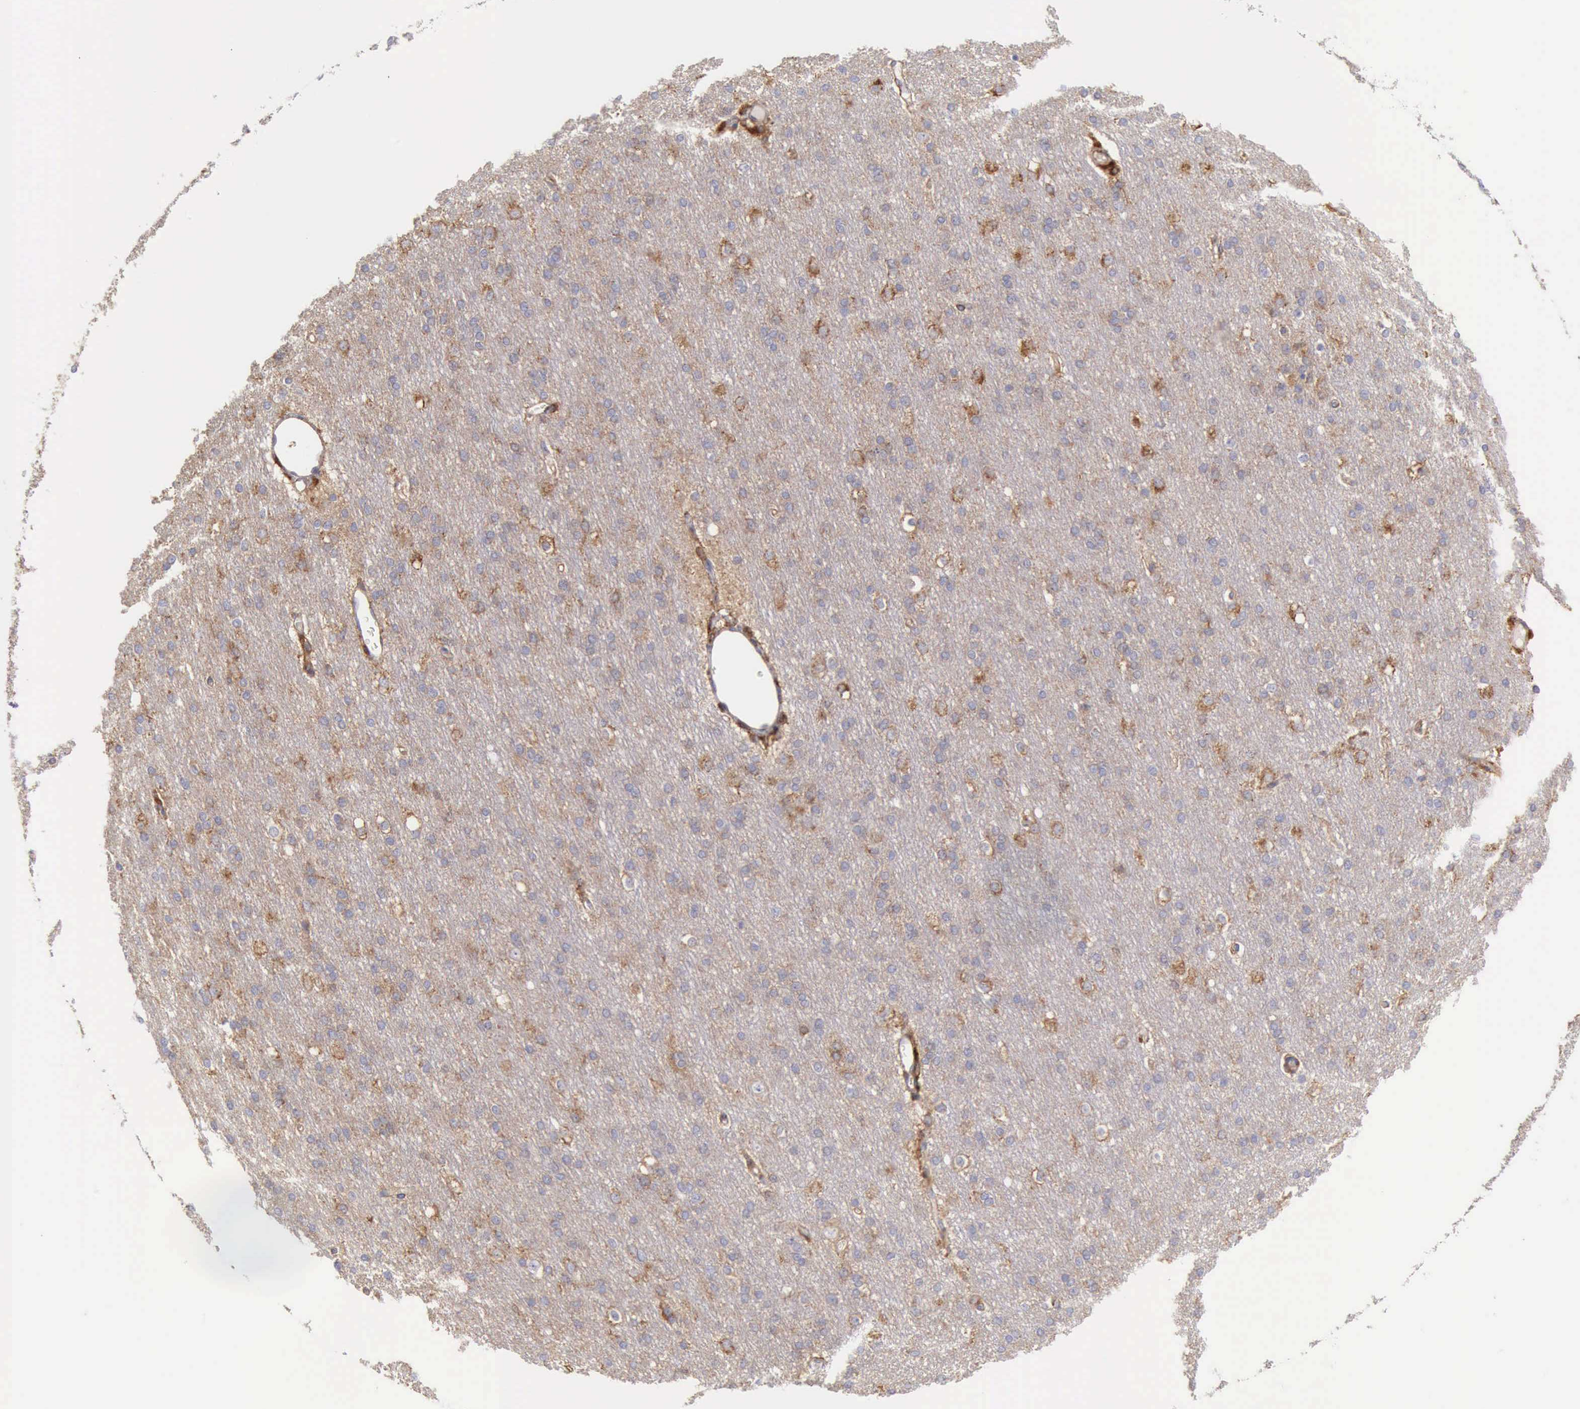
{"staining": {"intensity": "moderate", "quantity": "<25%", "location": "cytoplasmic/membranous"}, "tissue": "cerebral cortex", "cell_type": "Endothelial cells", "image_type": "normal", "snomed": [{"axis": "morphology", "description": "Normal tissue, NOS"}, {"axis": "morphology", "description": "Inflammation, NOS"}, {"axis": "topography", "description": "Cerebral cortex"}], "caption": "The photomicrograph reveals immunohistochemical staining of normal cerebral cortex. There is moderate cytoplasmic/membranous expression is seen in approximately <25% of endothelial cells.", "gene": "ARHGAP4", "patient": {"sex": "male", "age": 6}}